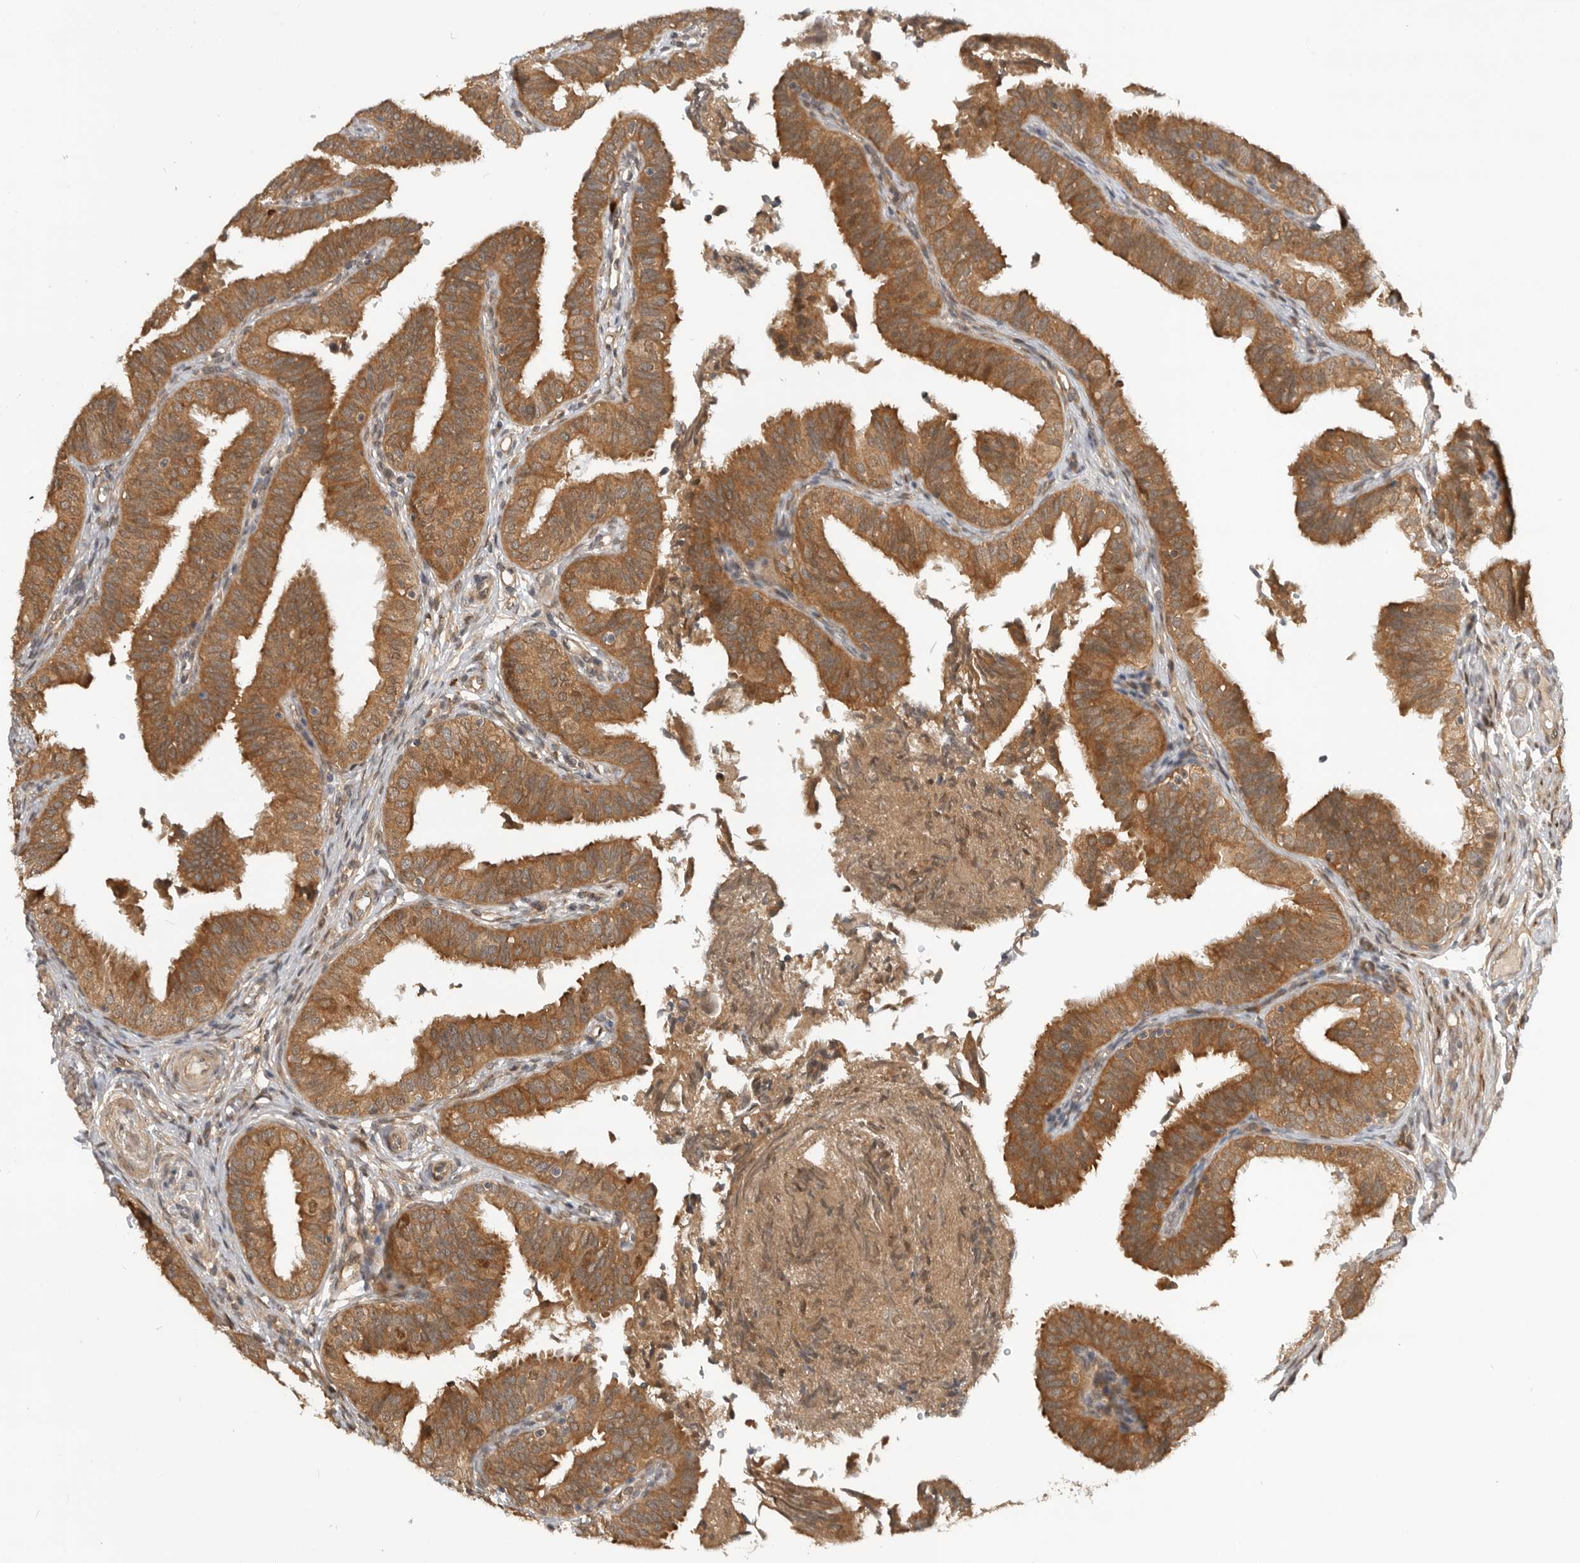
{"staining": {"intensity": "strong", "quantity": ">75%", "location": "cytoplasmic/membranous"}, "tissue": "fallopian tube", "cell_type": "Glandular cells", "image_type": "normal", "snomed": [{"axis": "morphology", "description": "Normal tissue, NOS"}, {"axis": "topography", "description": "Fallopian tube"}], "caption": "A brown stain shows strong cytoplasmic/membranous positivity of a protein in glandular cells of unremarkable human fallopian tube.", "gene": "DCAF8", "patient": {"sex": "female", "age": 35}}